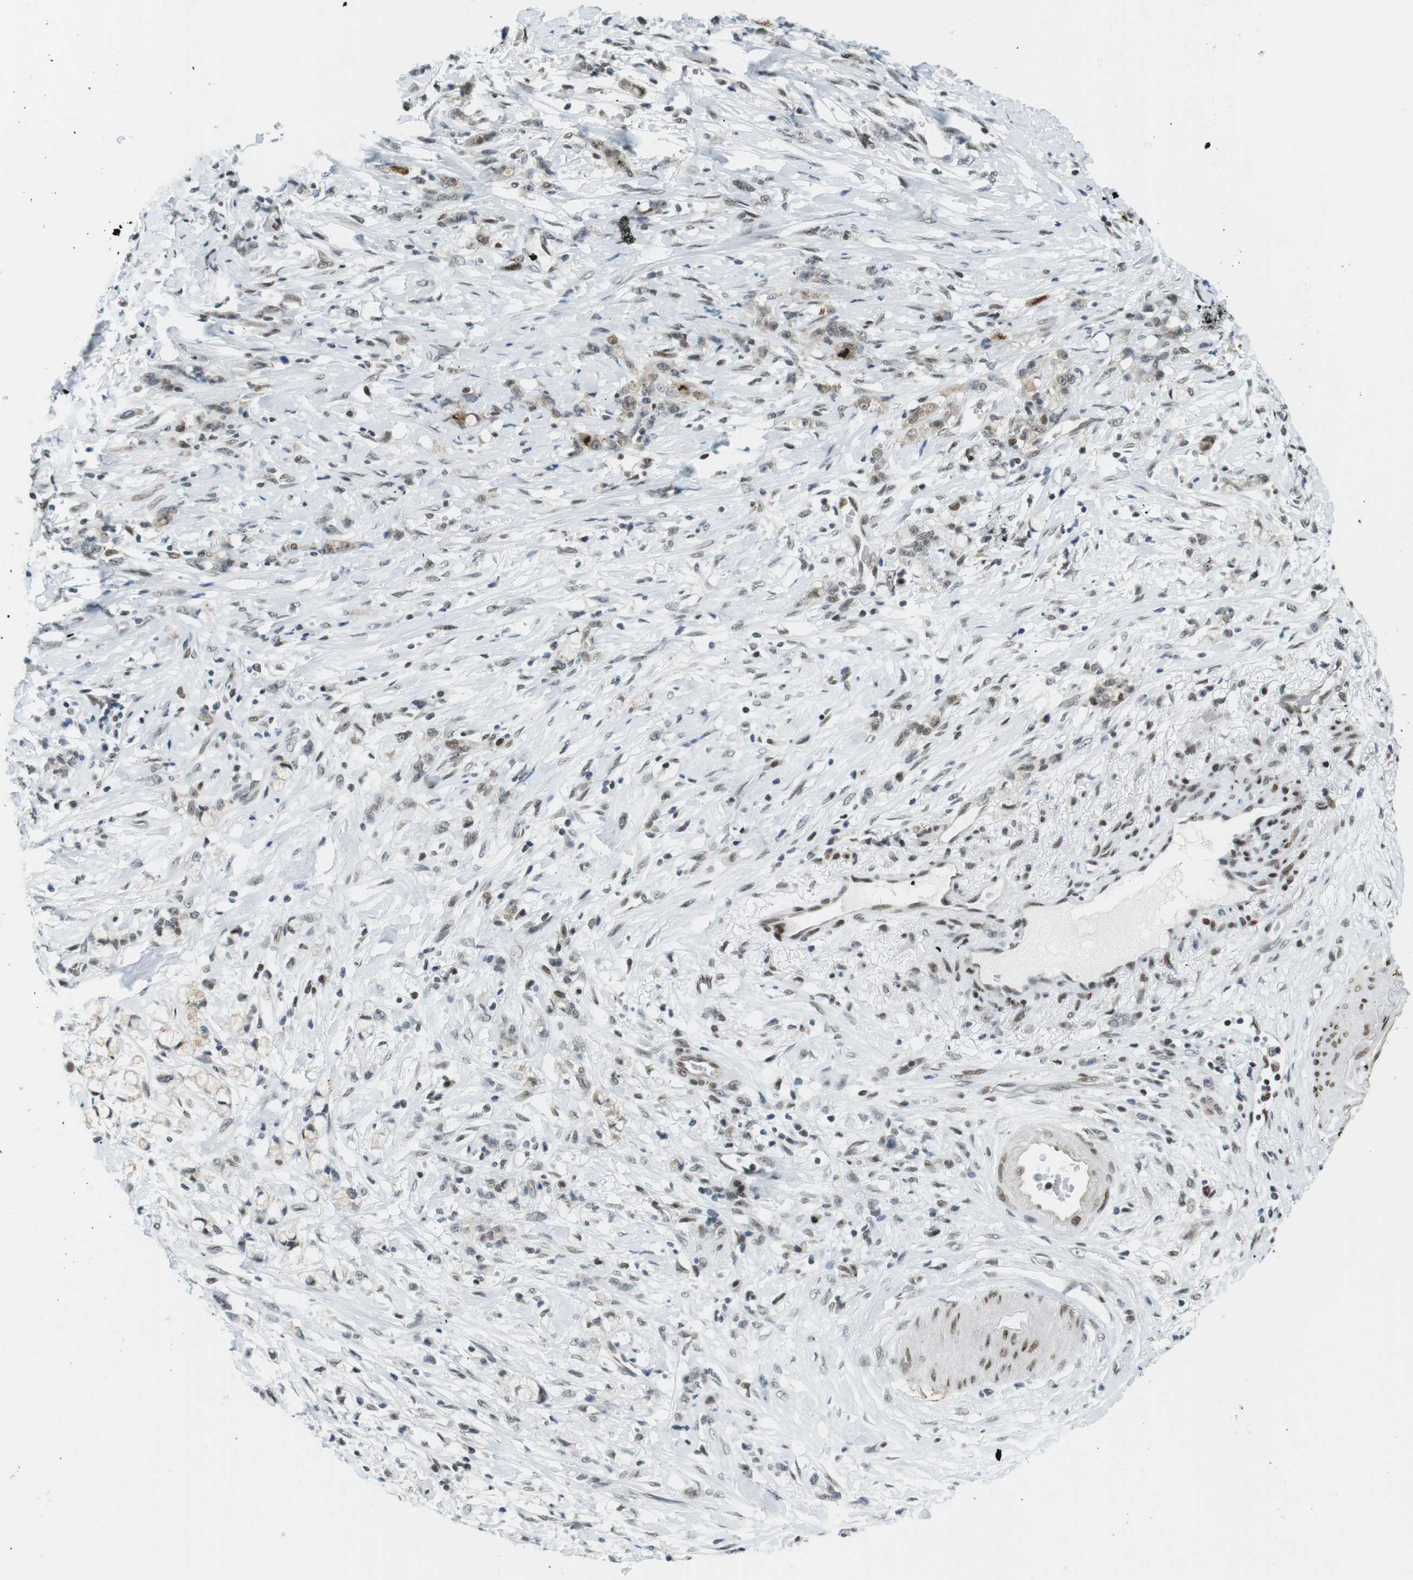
{"staining": {"intensity": "moderate", "quantity": "<25%", "location": "nuclear"}, "tissue": "stomach cancer", "cell_type": "Tumor cells", "image_type": "cancer", "snomed": [{"axis": "morphology", "description": "Adenocarcinoma, NOS"}, {"axis": "topography", "description": "Stomach, lower"}], "caption": "High-magnification brightfield microscopy of stomach cancer stained with DAB (brown) and counterstained with hematoxylin (blue). tumor cells exhibit moderate nuclear positivity is appreciated in approximately<25% of cells. (DAB (3,3'-diaminobenzidine) IHC with brightfield microscopy, high magnification).", "gene": "UBB", "patient": {"sex": "male", "age": 88}}